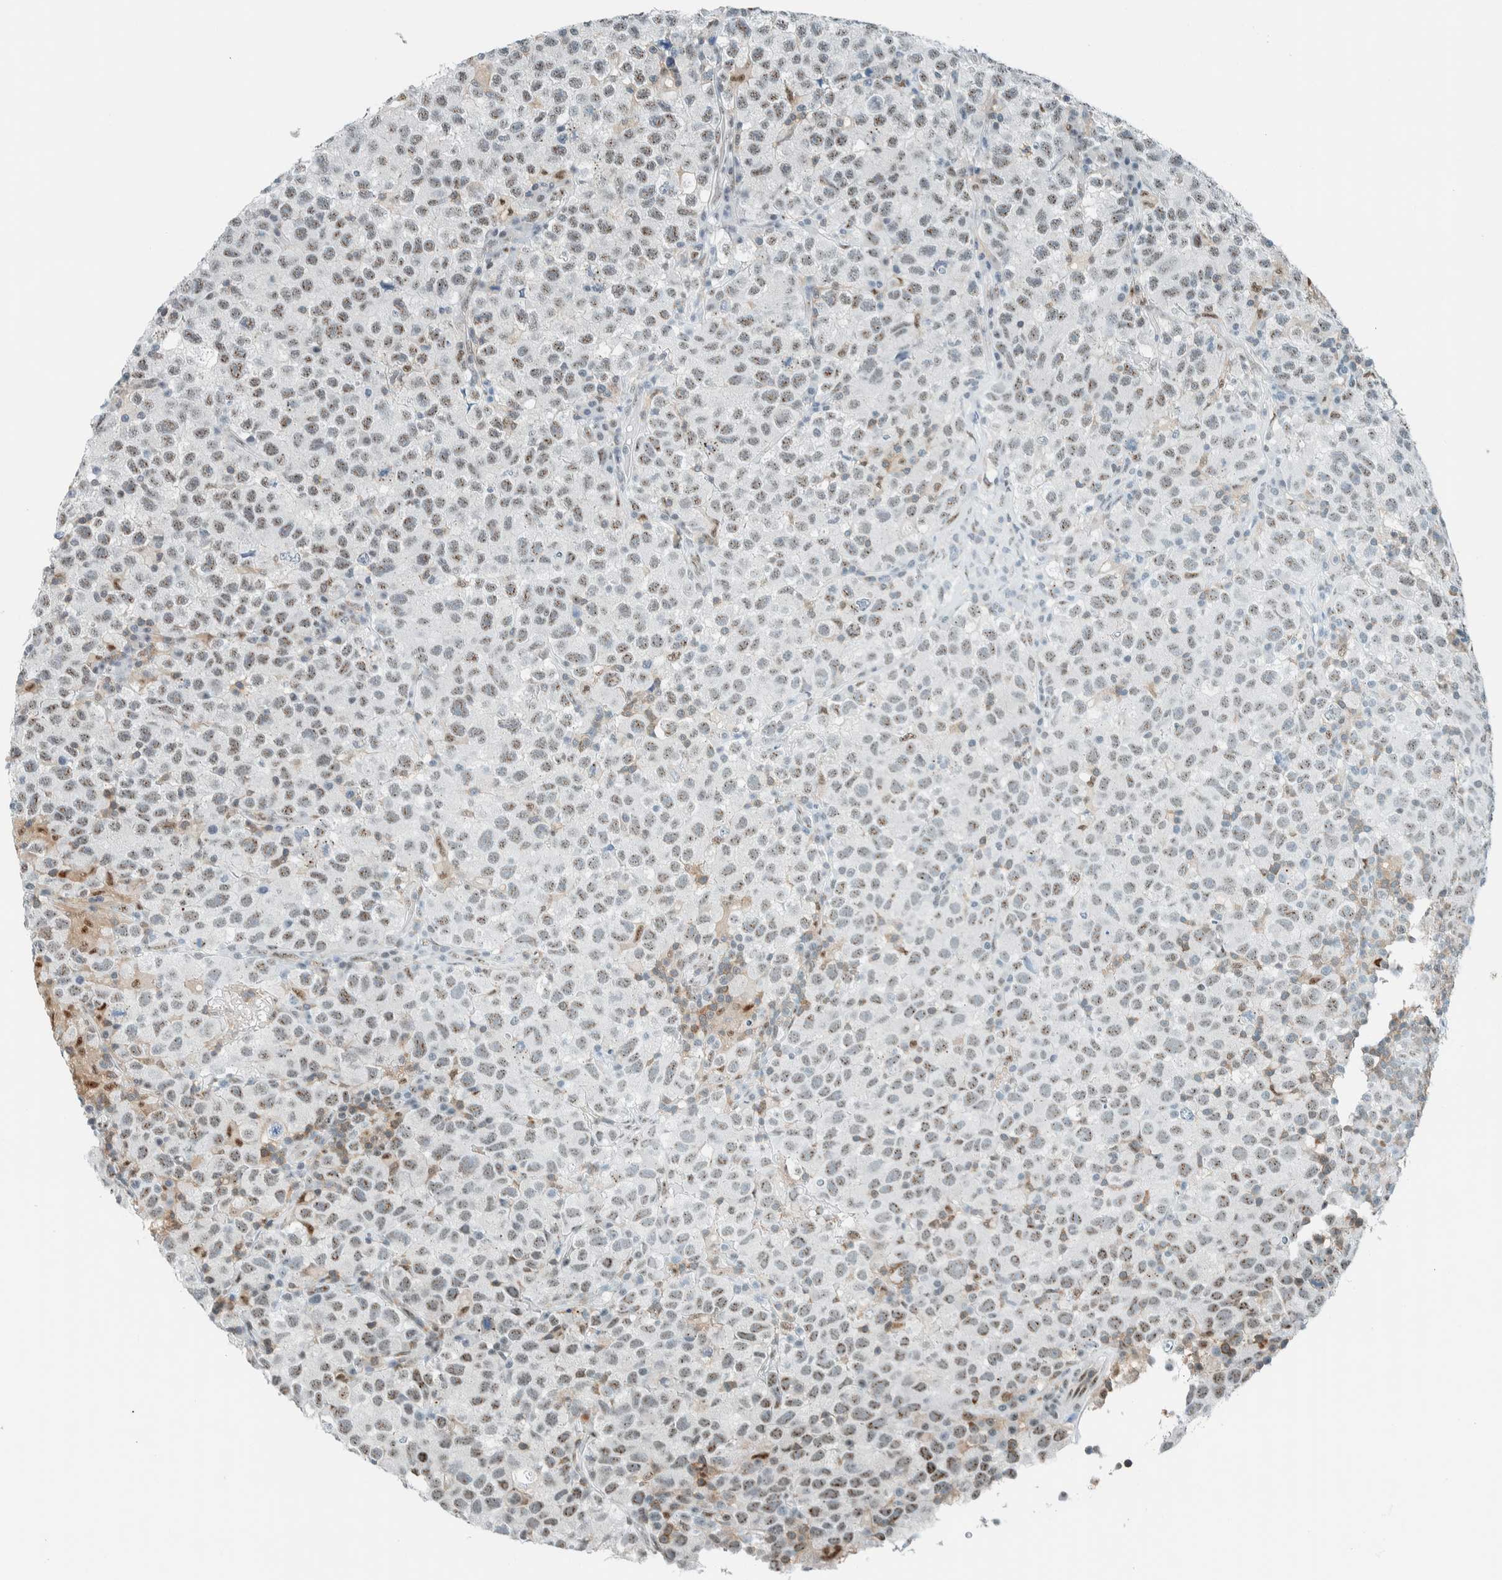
{"staining": {"intensity": "weak", "quantity": ">75%", "location": "nuclear"}, "tissue": "testis cancer", "cell_type": "Tumor cells", "image_type": "cancer", "snomed": [{"axis": "morphology", "description": "Seminoma, NOS"}, {"axis": "topography", "description": "Testis"}], "caption": "Immunohistochemistry (IHC) of testis cancer (seminoma) displays low levels of weak nuclear positivity in about >75% of tumor cells. The protein of interest is shown in brown color, while the nuclei are stained blue.", "gene": "CYSRT1", "patient": {"sex": "male", "age": 22}}